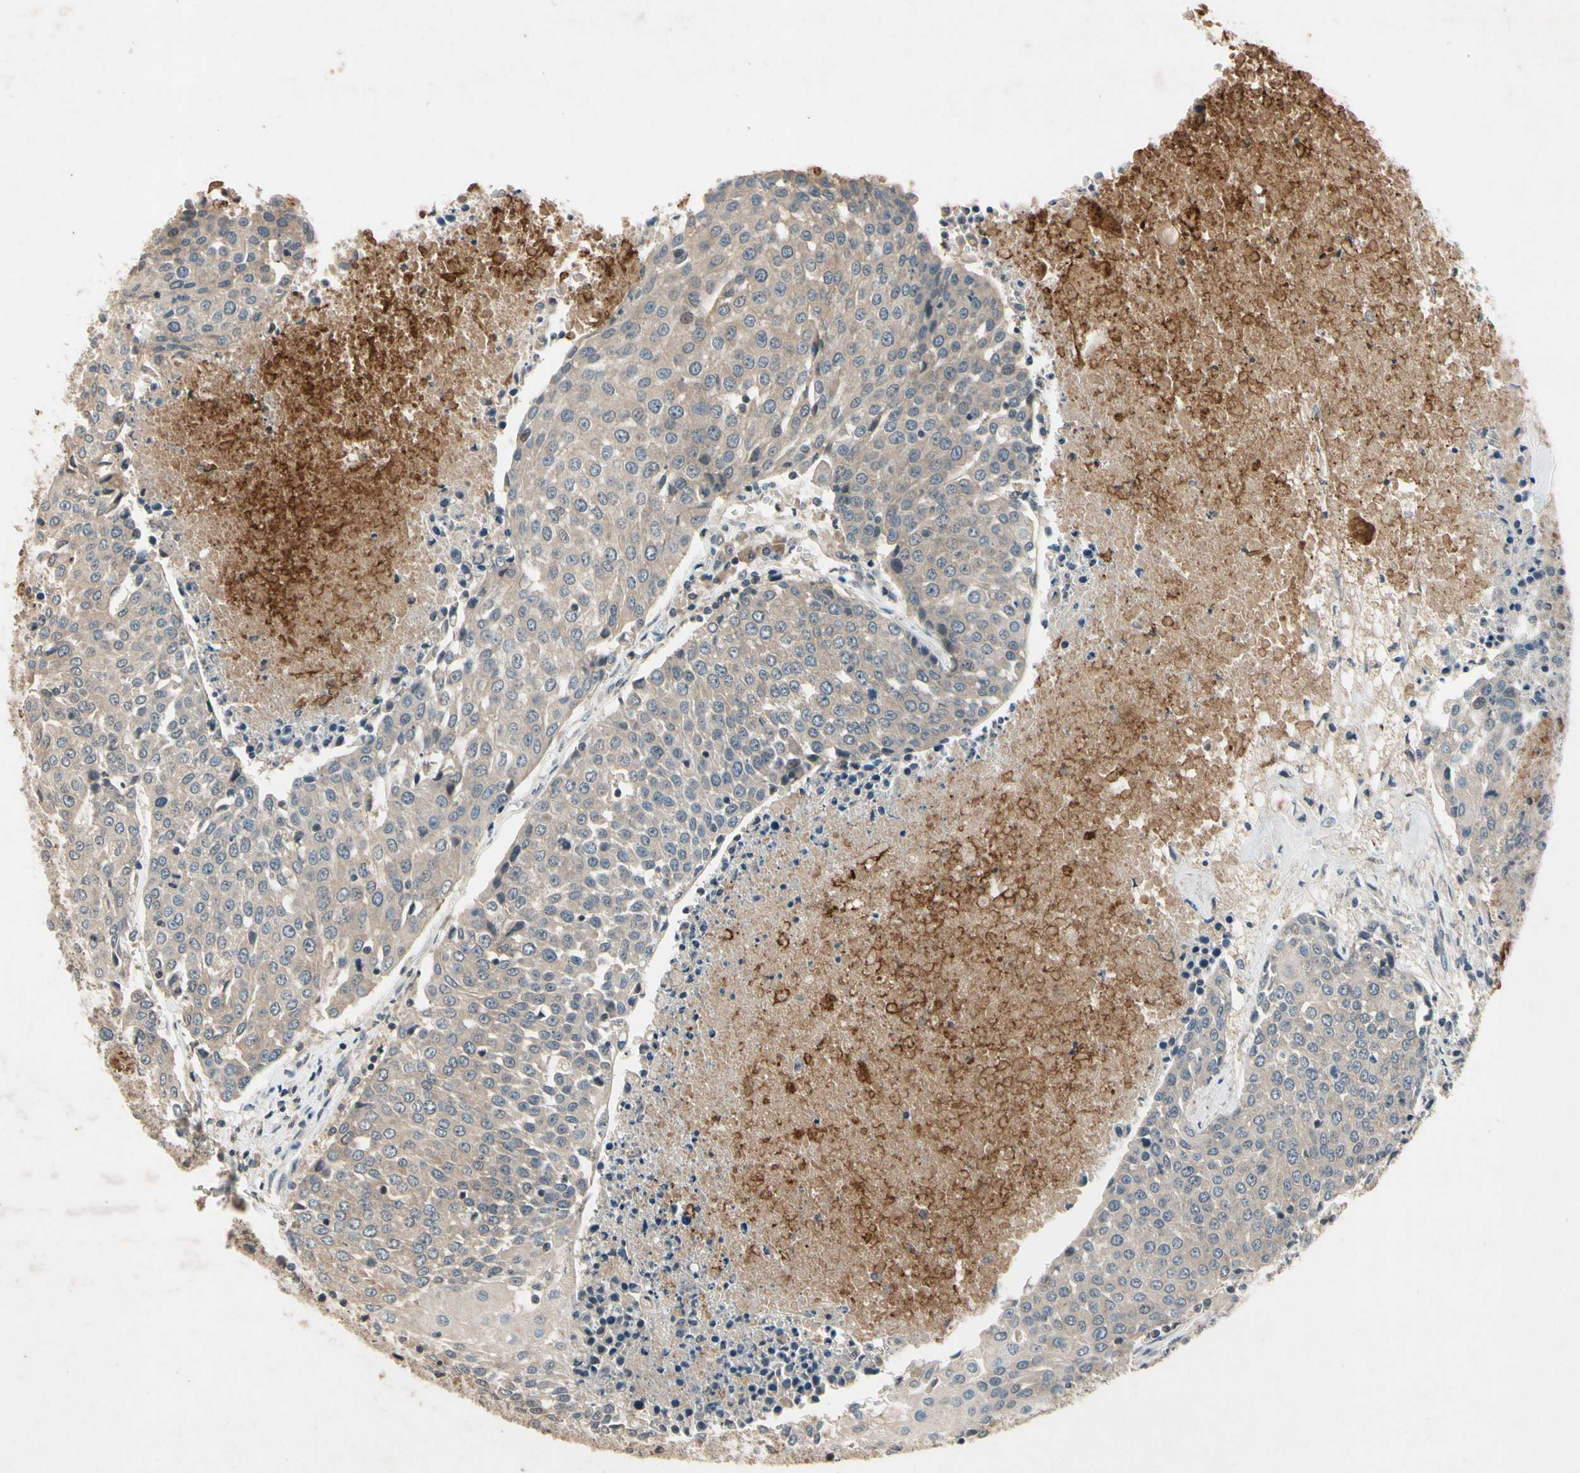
{"staining": {"intensity": "weak", "quantity": "25%-75%", "location": "cytoplasmic/membranous"}, "tissue": "urothelial cancer", "cell_type": "Tumor cells", "image_type": "cancer", "snomed": [{"axis": "morphology", "description": "Urothelial carcinoma, High grade"}, {"axis": "topography", "description": "Urinary bladder"}], "caption": "A brown stain shows weak cytoplasmic/membranous expression of a protein in high-grade urothelial carcinoma tumor cells.", "gene": "DPY19L3", "patient": {"sex": "female", "age": 85}}